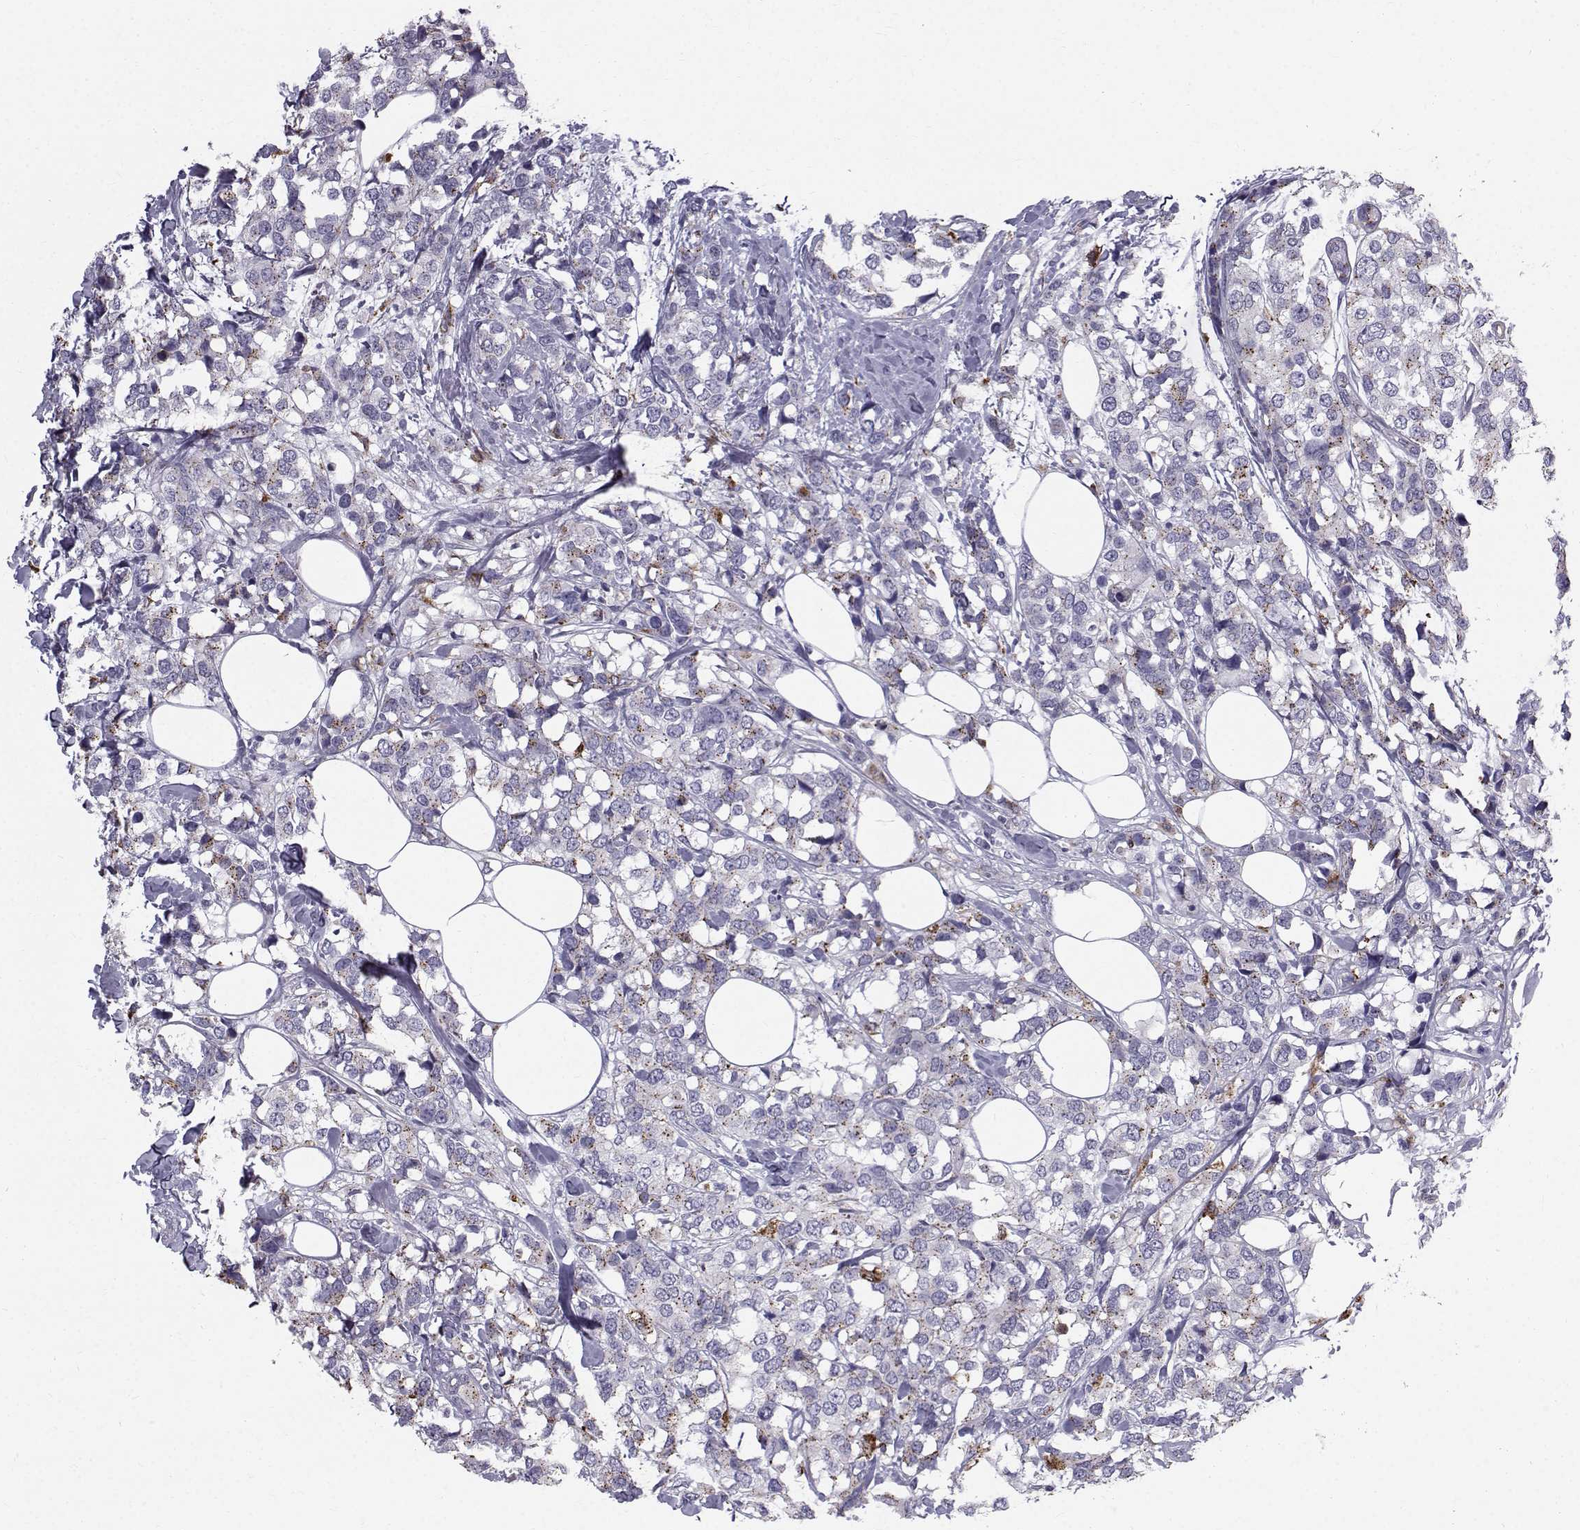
{"staining": {"intensity": "moderate", "quantity": "<25%", "location": "cytoplasmic/membranous"}, "tissue": "breast cancer", "cell_type": "Tumor cells", "image_type": "cancer", "snomed": [{"axis": "morphology", "description": "Lobular carcinoma"}, {"axis": "topography", "description": "Breast"}], "caption": "High-power microscopy captured an IHC image of breast lobular carcinoma, revealing moderate cytoplasmic/membranous positivity in approximately <25% of tumor cells.", "gene": "CALCR", "patient": {"sex": "female", "age": 59}}